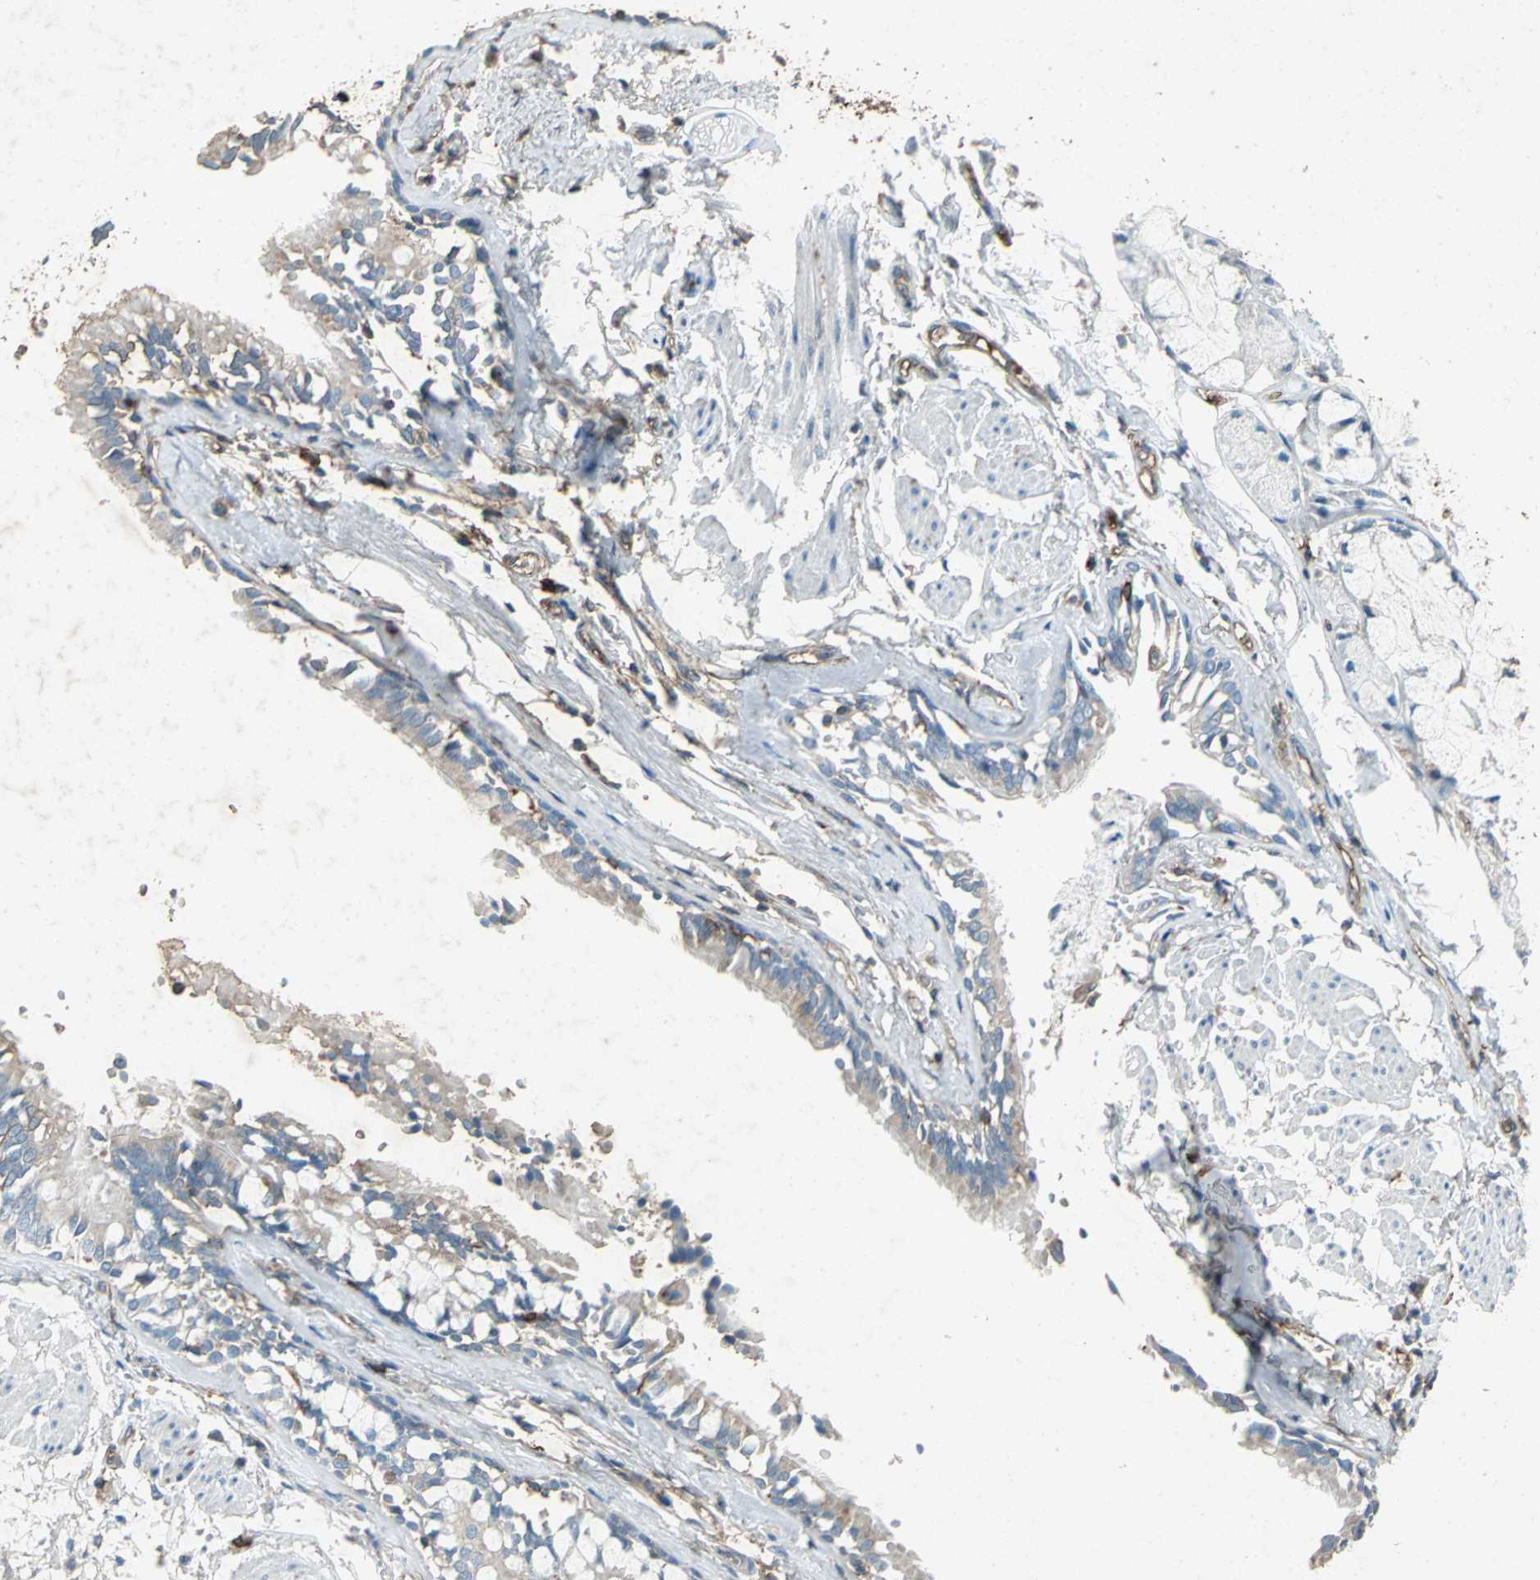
{"staining": {"intensity": "weak", "quantity": ">75%", "location": "cytoplasmic/membranous"}, "tissue": "bronchus", "cell_type": "Respiratory epithelial cells", "image_type": "normal", "snomed": [{"axis": "morphology", "description": "Normal tissue, NOS"}, {"axis": "topography", "description": "Bronchus"}, {"axis": "topography", "description": "Lung"}], "caption": "Protein expression analysis of benign bronchus reveals weak cytoplasmic/membranous expression in approximately >75% of respiratory epithelial cells.", "gene": "CCR6", "patient": {"sex": "female", "age": 56}}